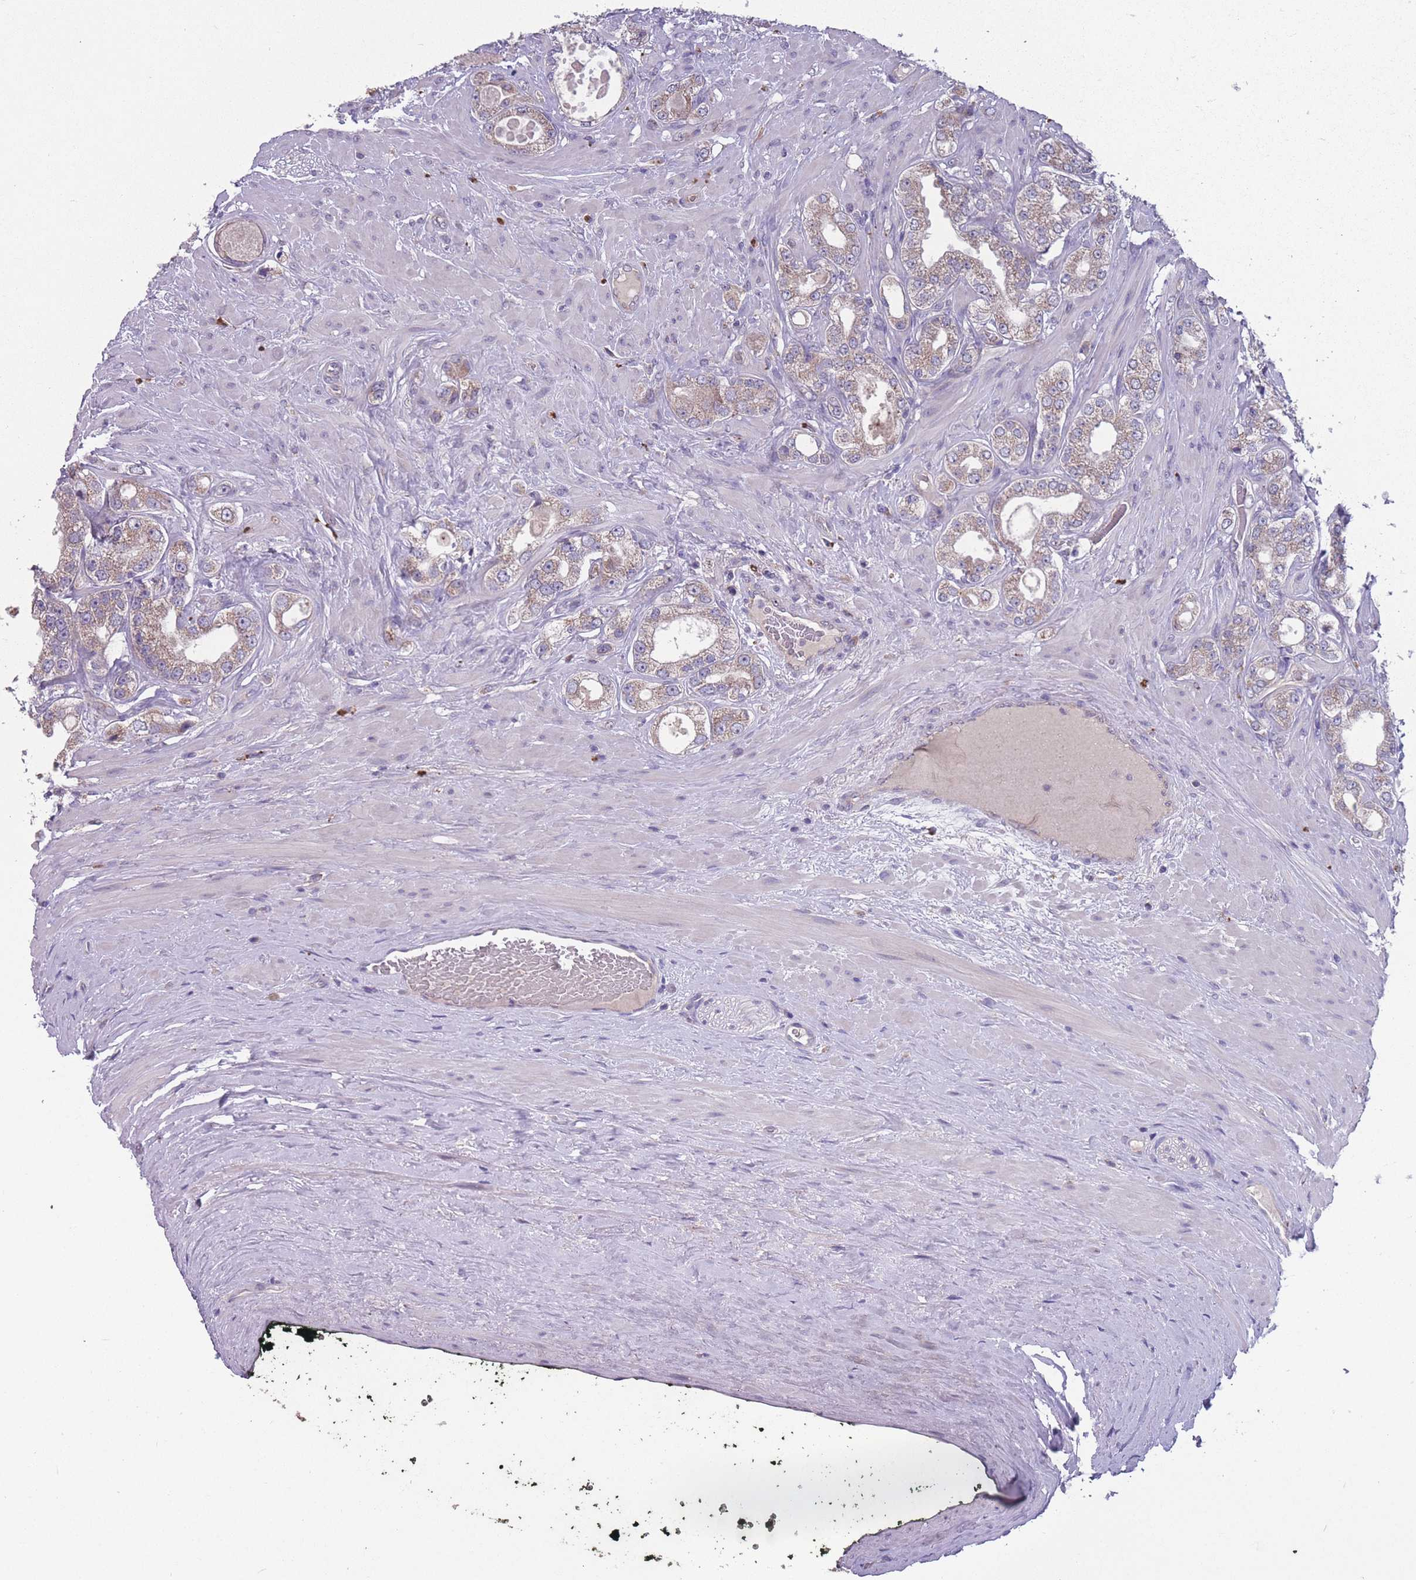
{"staining": {"intensity": "weak", "quantity": ">75%", "location": "cytoplasmic/membranous"}, "tissue": "prostate cancer", "cell_type": "Tumor cells", "image_type": "cancer", "snomed": [{"axis": "morphology", "description": "Adenocarcinoma, Low grade"}, {"axis": "topography", "description": "Prostate"}], "caption": "Weak cytoplasmic/membranous expression is appreciated in approximately >75% of tumor cells in low-grade adenocarcinoma (prostate). (DAB (3,3'-diaminobenzidine) IHC with brightfield microscopy, high magnification).", "gene": "STIM2", "patient": {"sex": "male", "age": 63}}